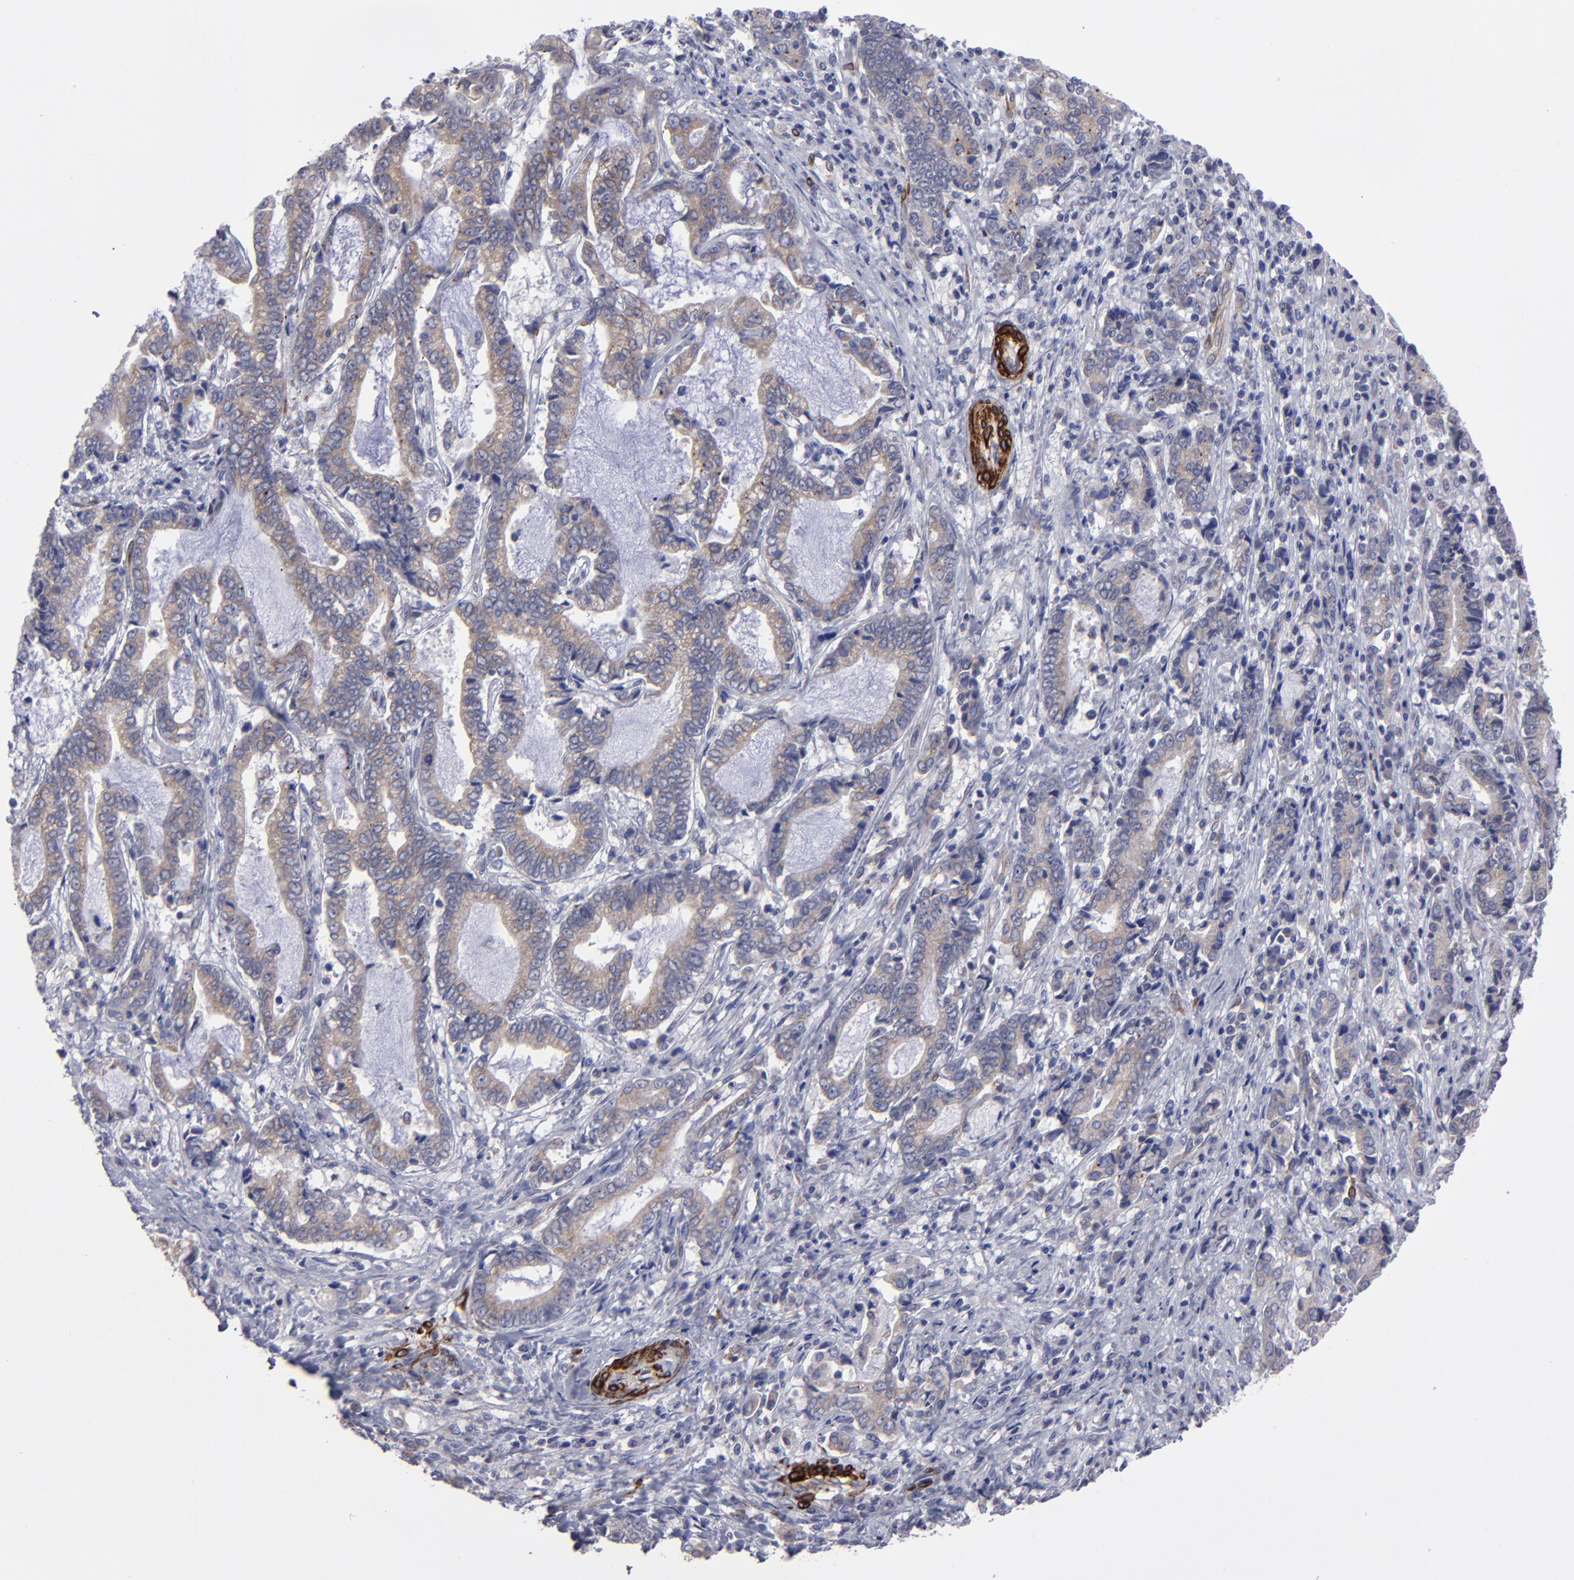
{"staining": {"intensity": "weak", "quantity": ">75%", "location": "cytoplasmic/membranous"}, "tissue": "liver cancer", "cell_type": "Tumor cells", "image_type": "cancer", "snomed": [{"axis": "morphology", "description": "Cholangiocarcinoma"}, {"axis": "topography", "description": "Liver"}], "caption": "This histopathology image exhibits immunohistochemistry staining of human liver cancer (cholangiocarcinoma), with low weak cytoplasmic/membranous expression in approximately >75% of tumor cells.", "gene": "SLMAP", "patient": {"sex": "male", "age": 57}}